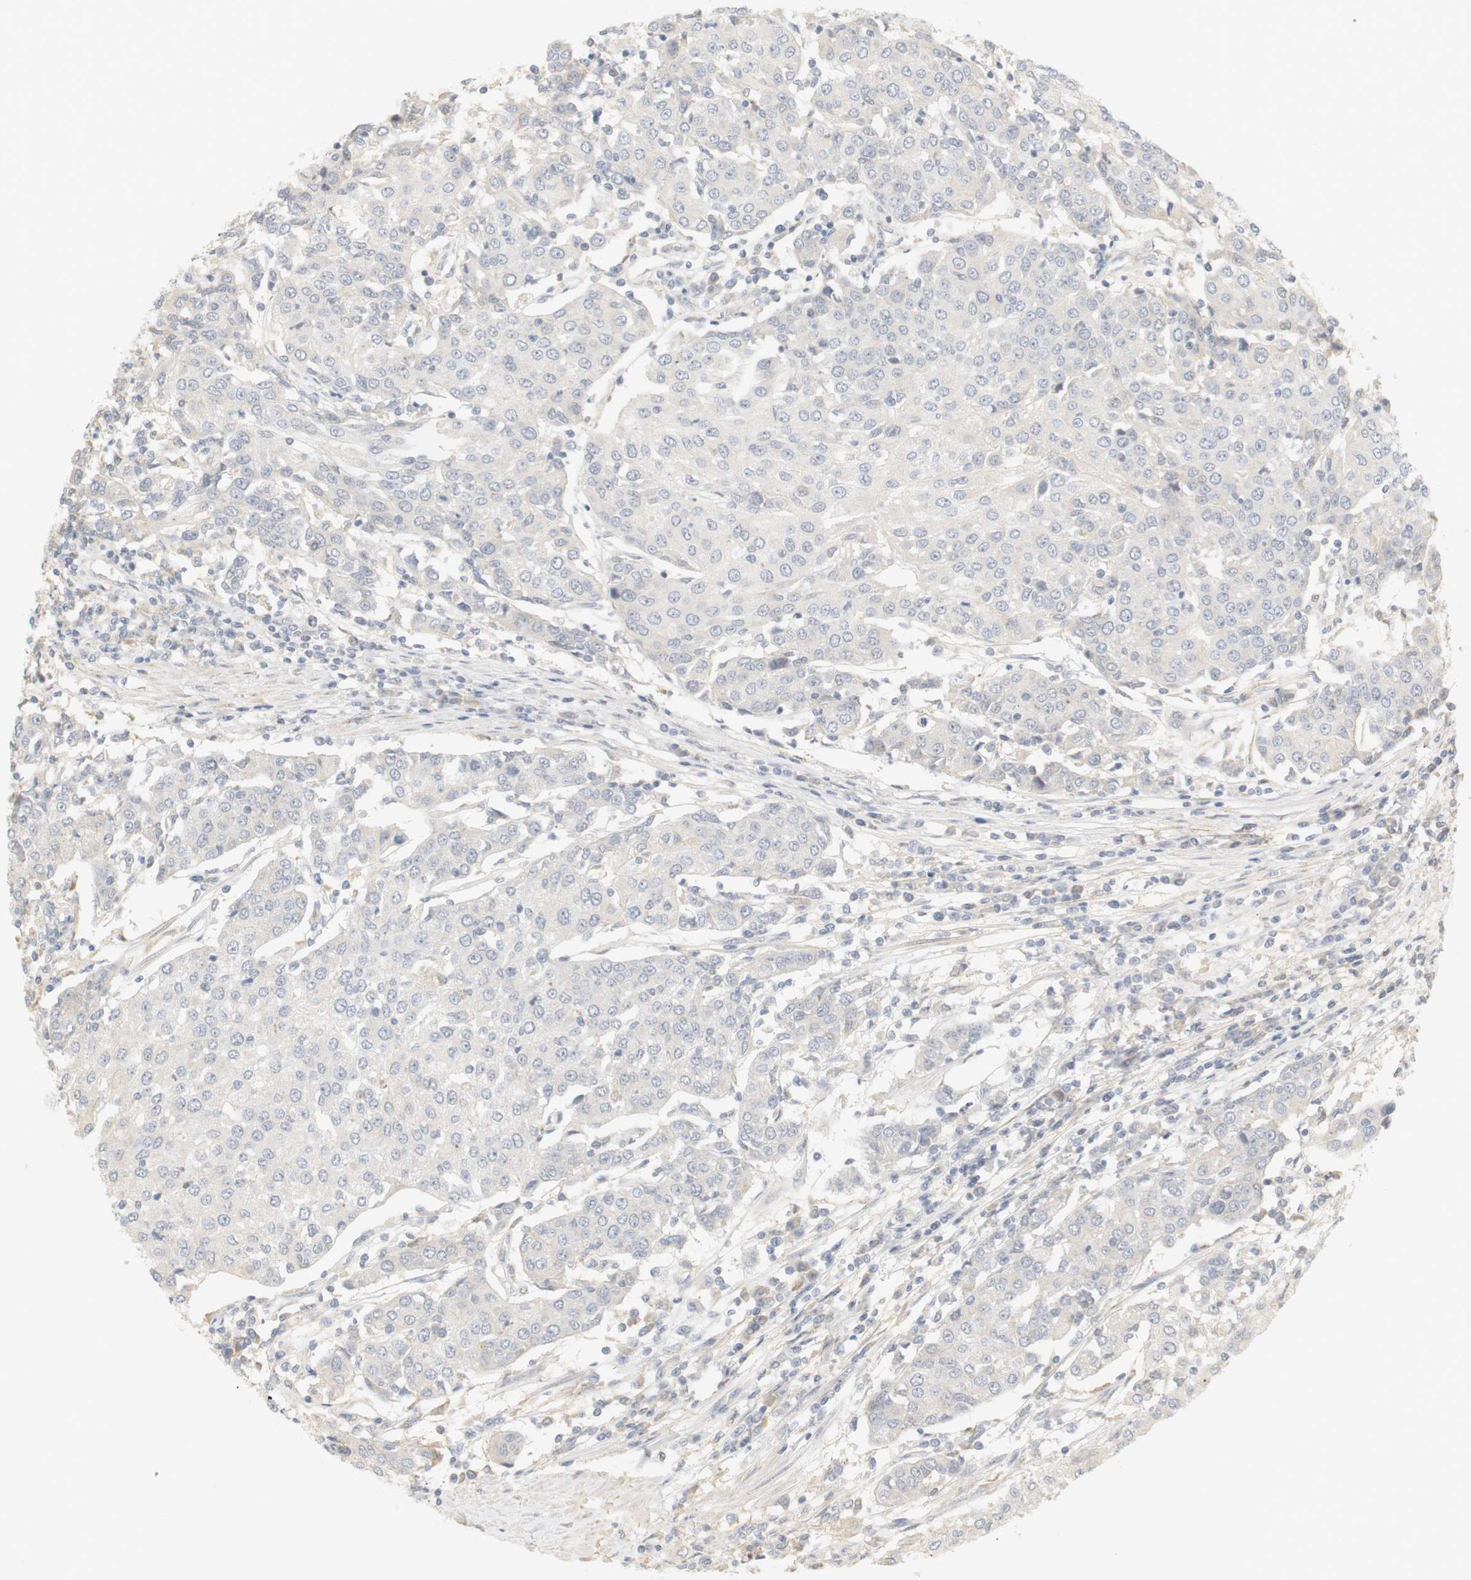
{"staining": {"intensity": "negative", "quantity": "none", "location": "none"}, "tissue": "urothelial cancer", "cell_type": "Tumor cells", "image_type": "cancer", "snomed": [{"axis": "morphology", "description": "Urothelial carcinoma, High grade"}, {"axis": "topography", "description": "Urinary bladder"}], "caption": "This is an immunohistochemistry micrograph of urothelial cancer. There is no staining in tumor cells.", "gene": "RTN3", "patient": {"sex": "female", "age": 85}}